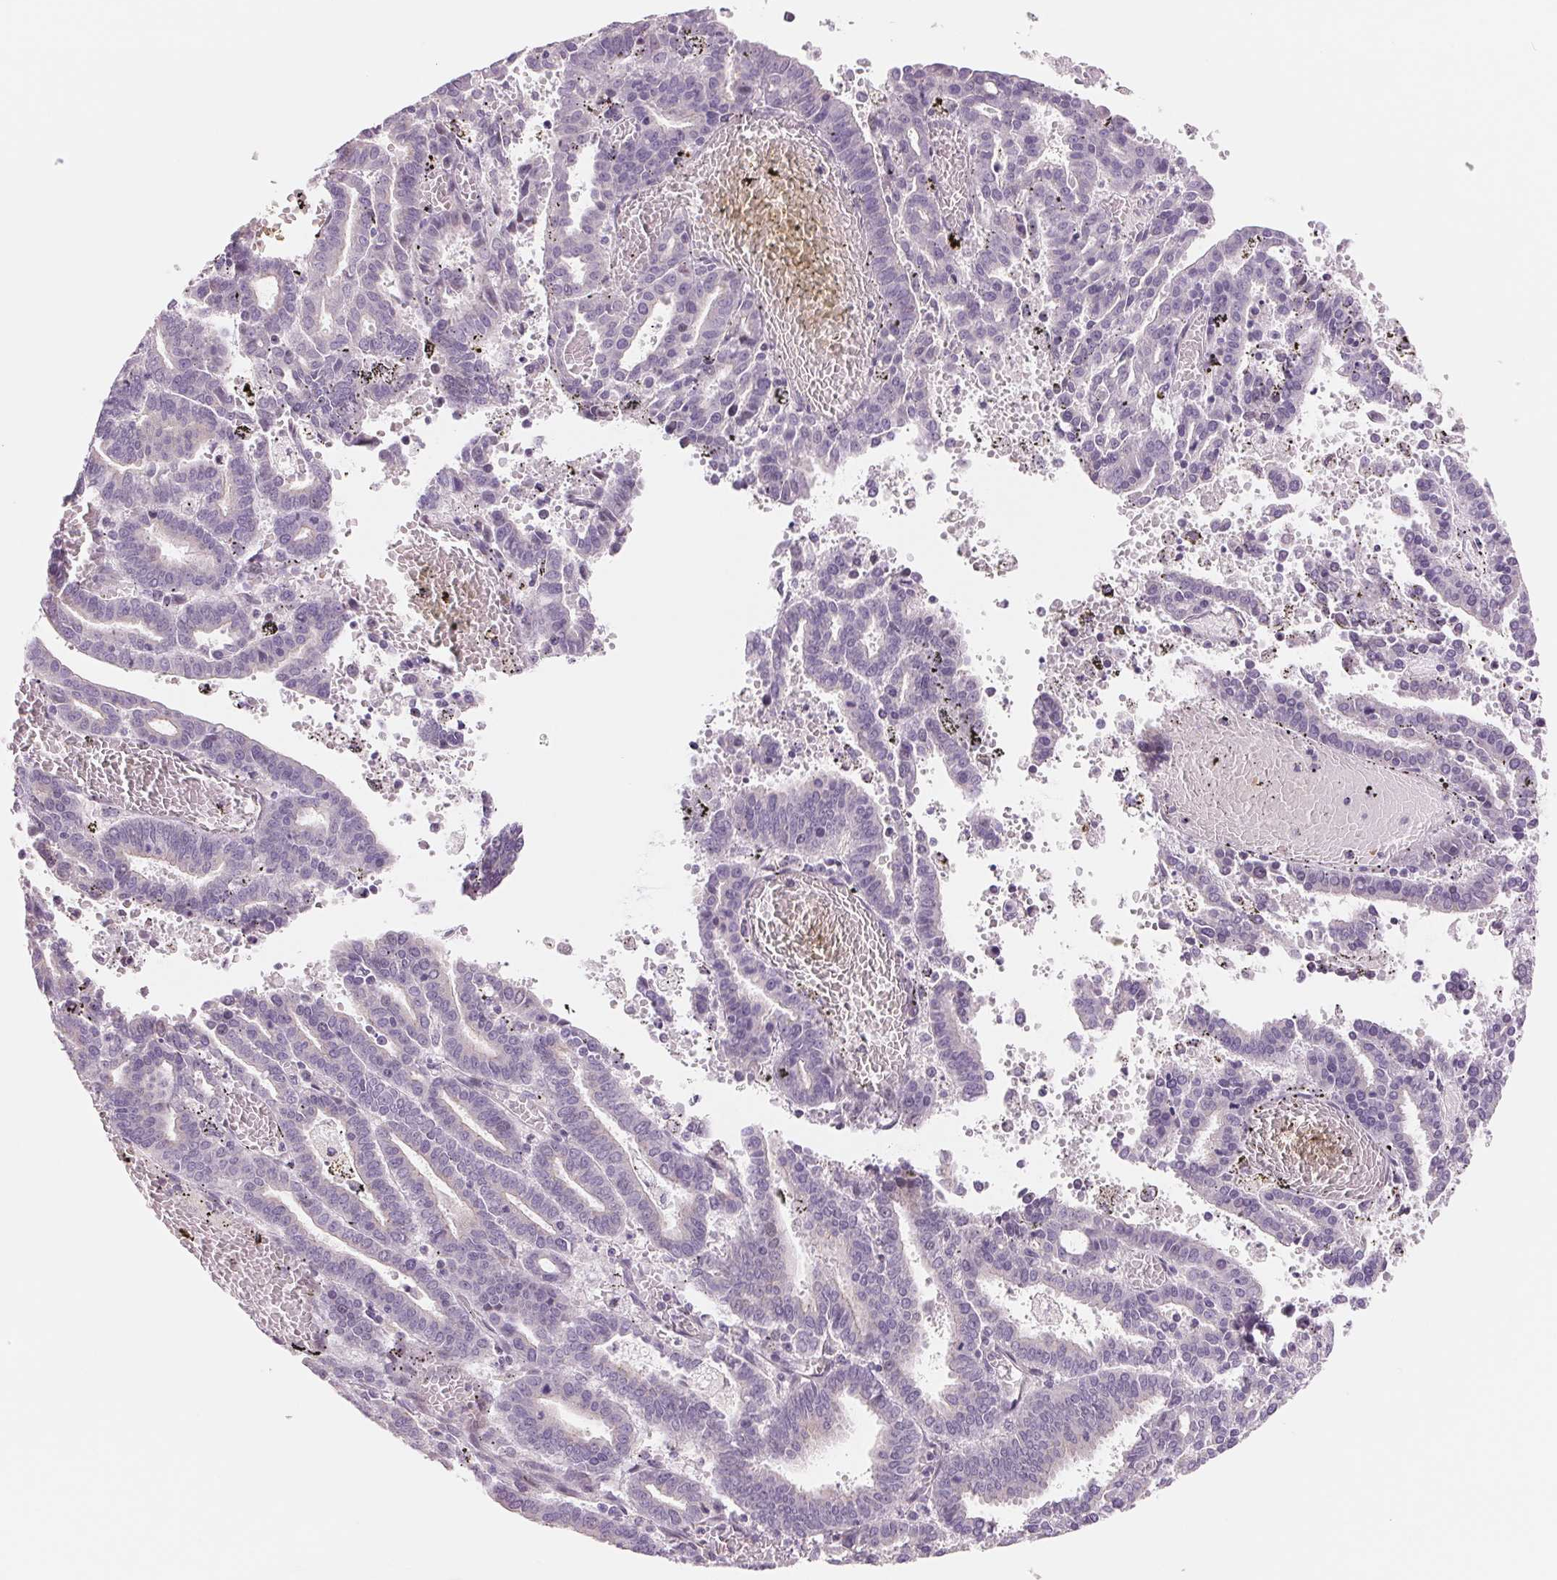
{"staining": {"intensity": "negative", "quantity": "none", "location": "none"}, "tissue": "endometrial cancer", "cell_type": "Tumor cells", "image_type": "cancer", "snomed": [{"axis": "morphology", "description": "Adenocarcinoma, NOS"}, {"axis": "topography", "description": "Uterus"}], "caption": "Photomicrograph shows no significant protein positivity in tumor cells of endometrial cancer (adenocarcinoma).", "gene": "CCDC168", "patient": {"sex": "female", "age": 83}}